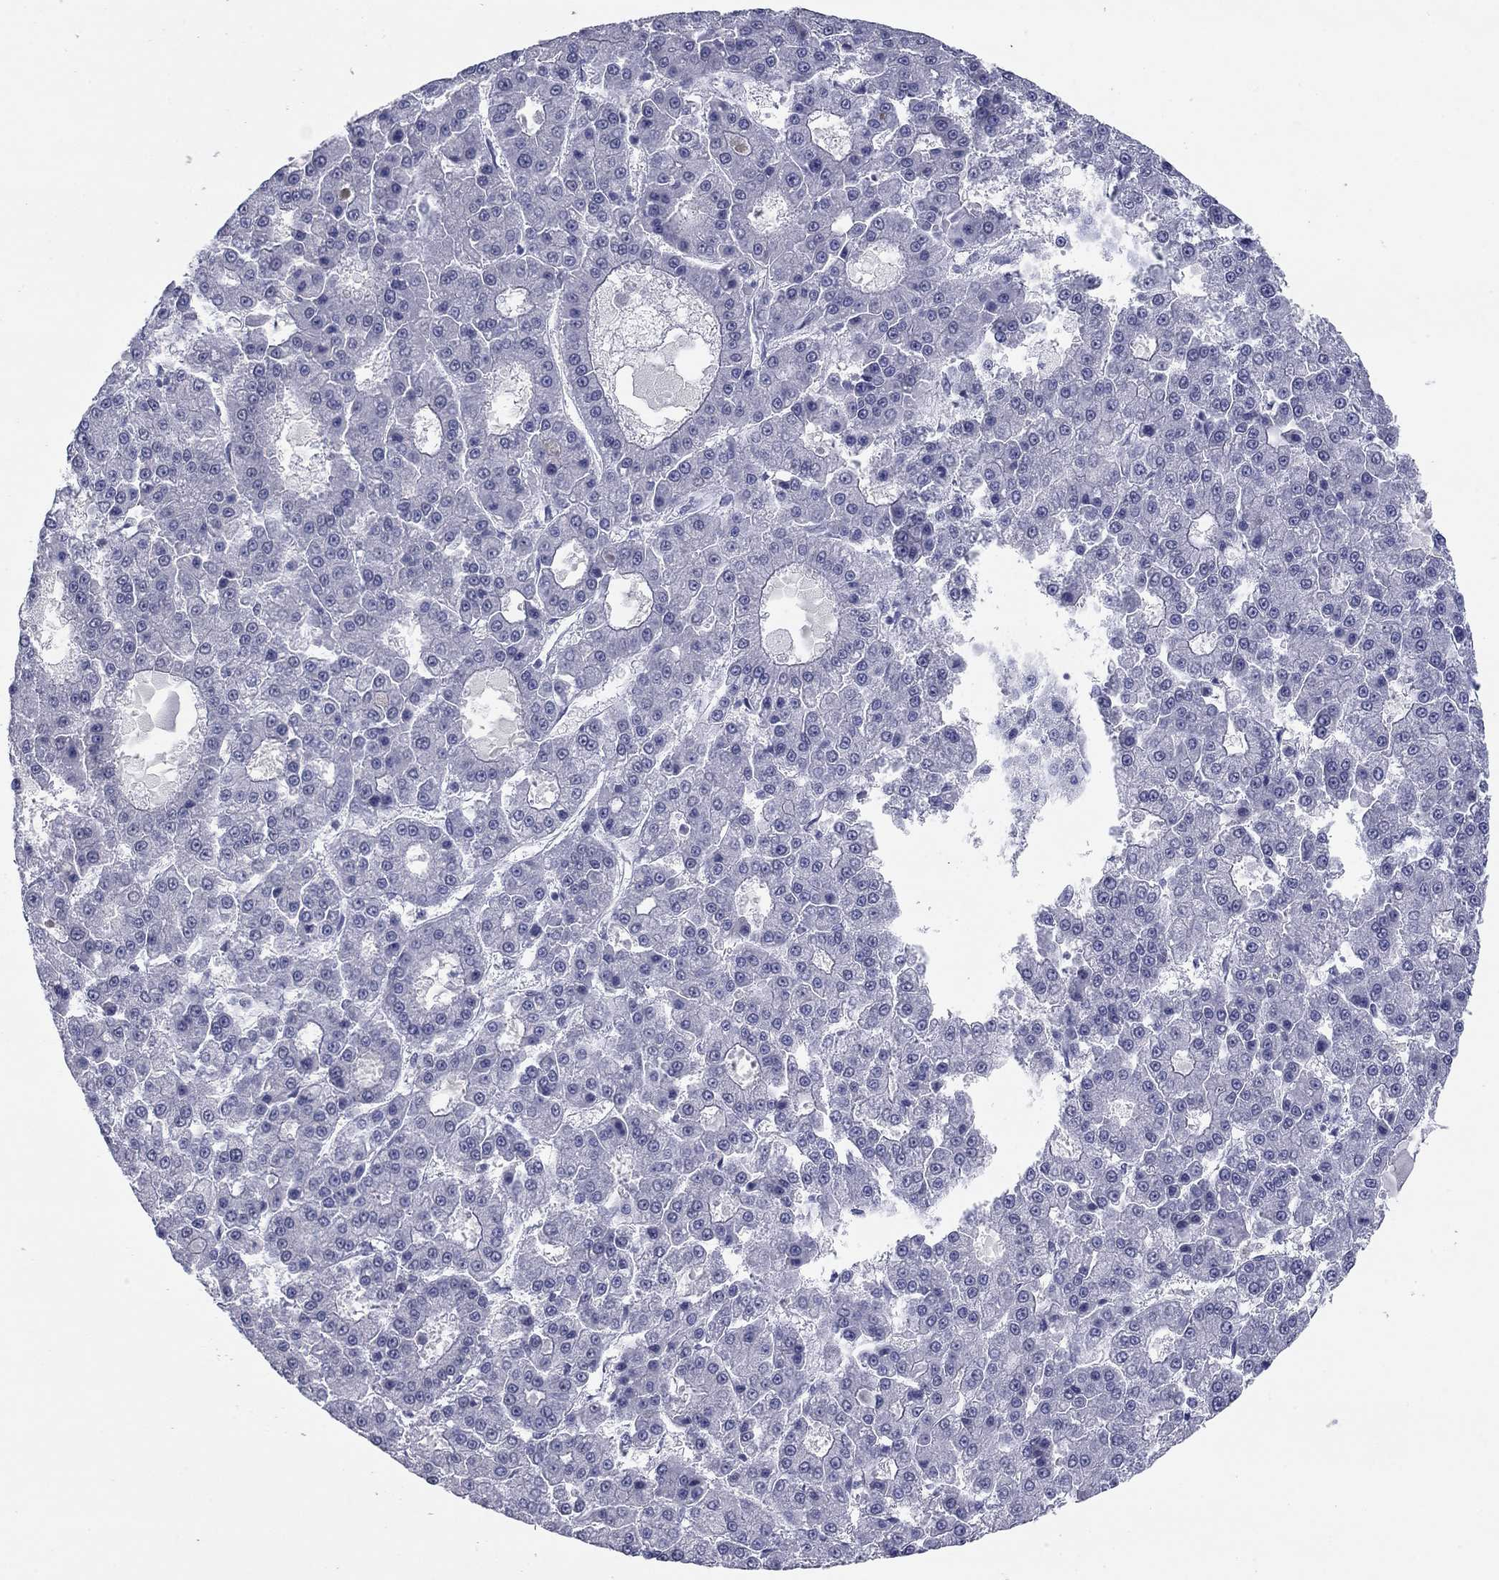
{"staining": {"intensity": "negative", "quantity": "none", "location": "none"}, "tissue": "liver cancer", "cell_type": "Tumor cells", "image_type": "cancer", "snomed": [{"axis": "morphology", "description": "Carcinoma, Hepatocellular, NOS"}, {"axis": "topography", "description": "Liver"}], "caption": "Immunohistochemical staining of human liver hepatocellular carcinoma demonstrates no significant expression in tumor cells.", "gene": "KRT75", "patient": {"sex": "male", "age": 70}}